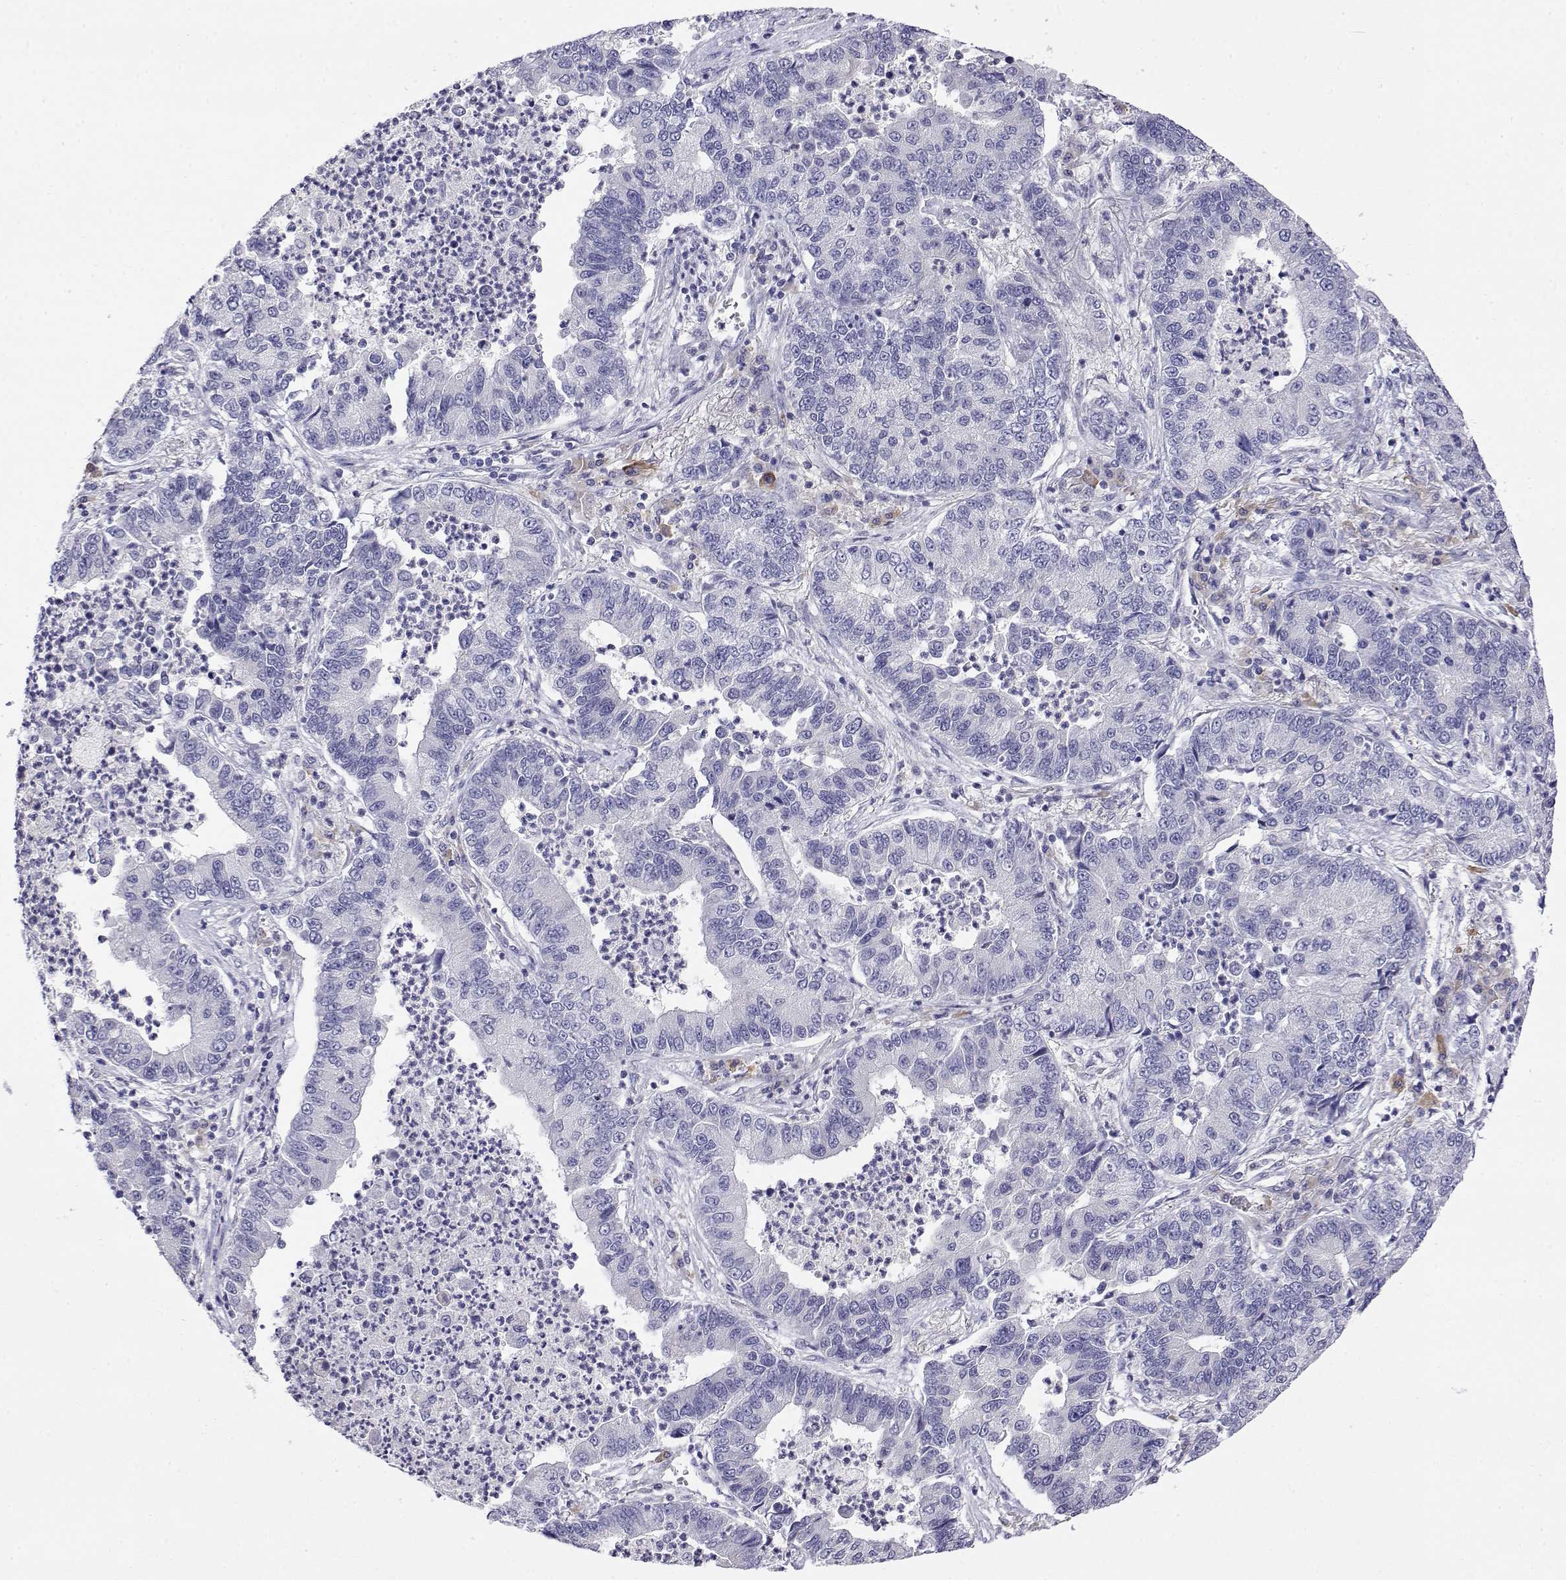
{"staining": {"intensity": "negative", "quantity": "none", "location": "none"}, "tissue": "lung cancer", "cell_type": "Tumor cells", "image_type": "cancer", "snomed": [{"axis": "morphology", "description": "Adenocarcinoma, NOS"}, {"axis": "topography", "description": "Lung"}], "caption": "IHC micrograph of human lung cancer (adenocarcinoma) stained for a protein (brown), which displays no staining in tumor cells.", "gene": "LY6D", "patient": {"sex": "female", "age": 57}}